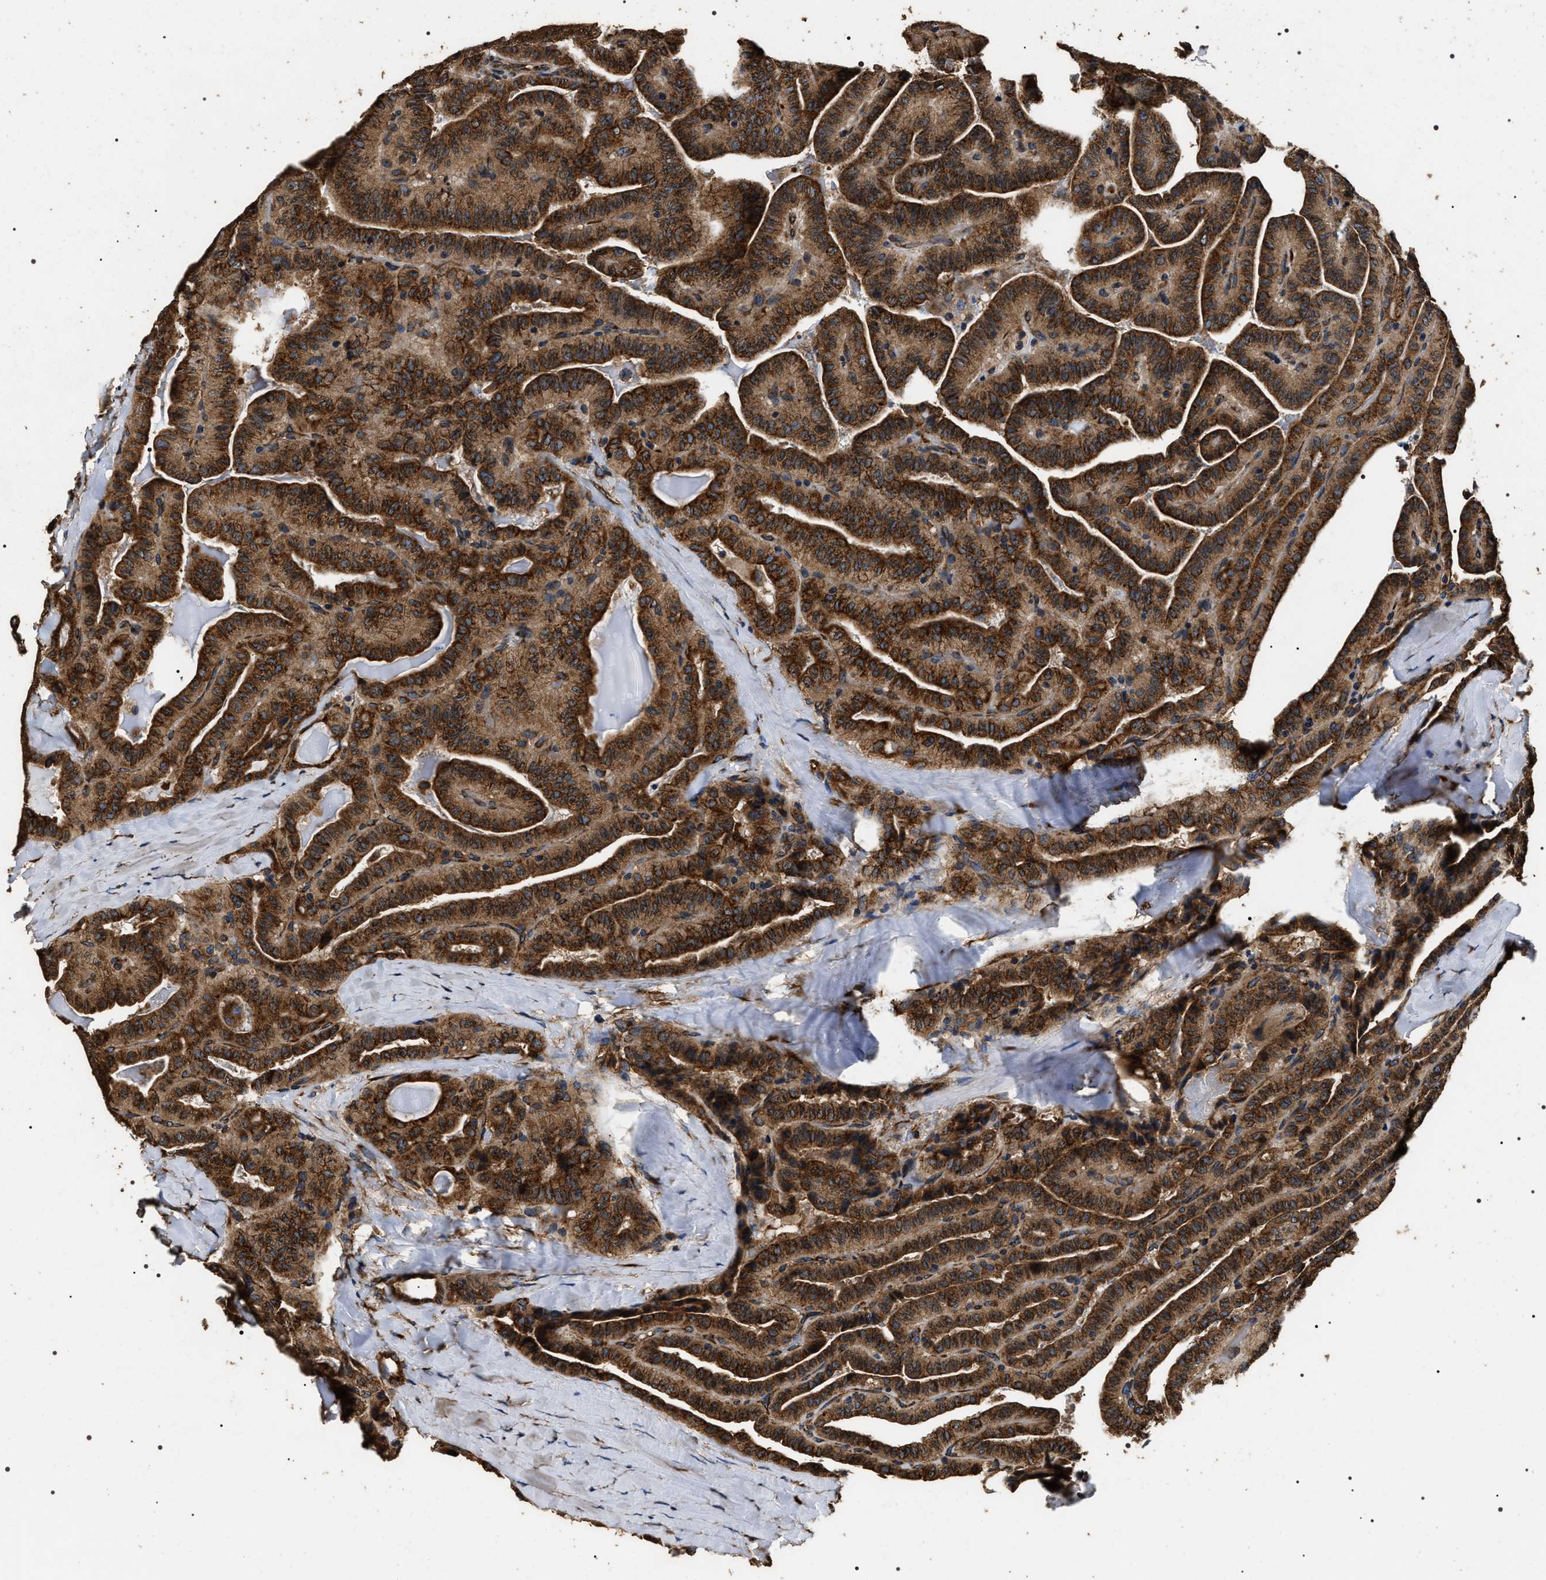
{"staining": {"intensity": "strong", "quantity": ">75%", "location": "cytoplasmic/membranous"}, "tissue": "thyroid cancer", "cell_type": "Tumor cells", "image_type": "cancer", "snomed": [{"axis": "morphology", "description": "Papillary adenocarcinoma, NOS"}, {"axis": "topography", "description": "Thyroid gland"}], "caption": "DAB immunohistochemical staining of human thyroid cancer (papillary adenocarcinoma) shows strong cytoplasmic/membranous protein positivity in approximately >75% of tumor cells.", "gene": "KTN1", "patient": {"sex": "male", "age": 77}}